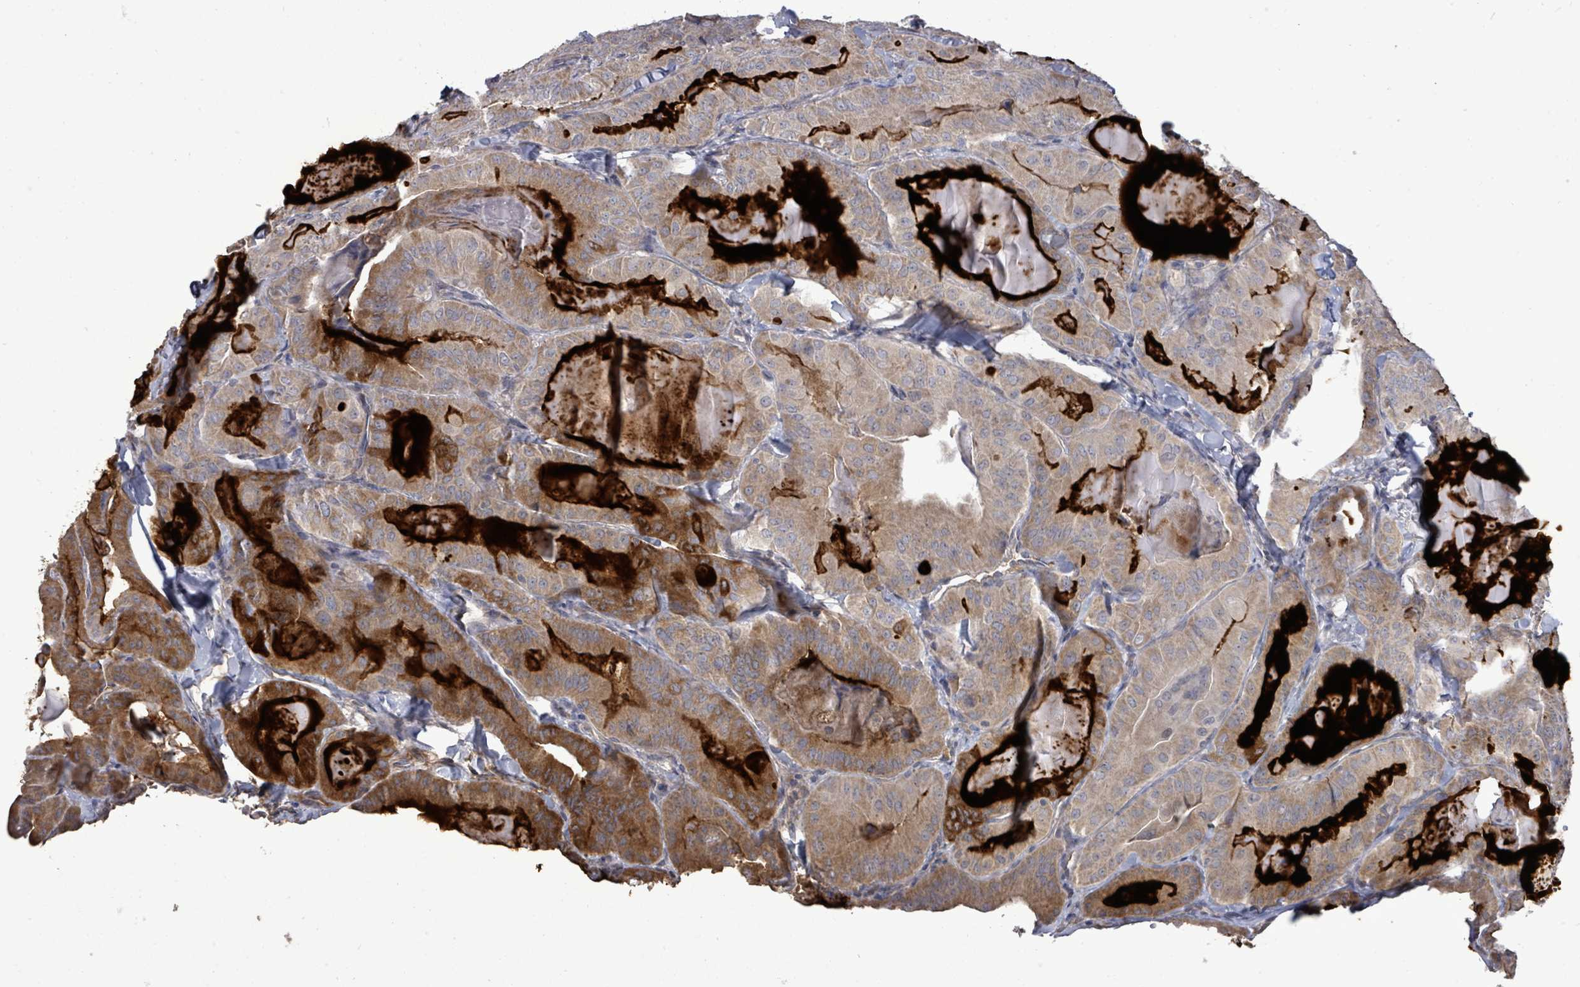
{"staining": {"intensity": "strong", "quantity": "<25%", "location": "cytoplasmic/membranous"}, "tissue": "thyroid cancer", "cell_type": "Tumor cells", "image_type": "cancer", "snomed": [{"axis": "morphology", "description": "Papillary adenocarcinoma, NOS"}, {"axis": "topography", "description": "Thyroid gland"}], "caption": "Immunohistochemical staining of human thyroid cancer (papillary adenocarcinoma) shows strong cytoplasmic/membranous protein expression in about <25% of tumor cells. (DAB = brown stain, brightfield microscopy at high magnification).", "gene": "POMGNT2", "patient": {"sex": "female", "age": 68}}